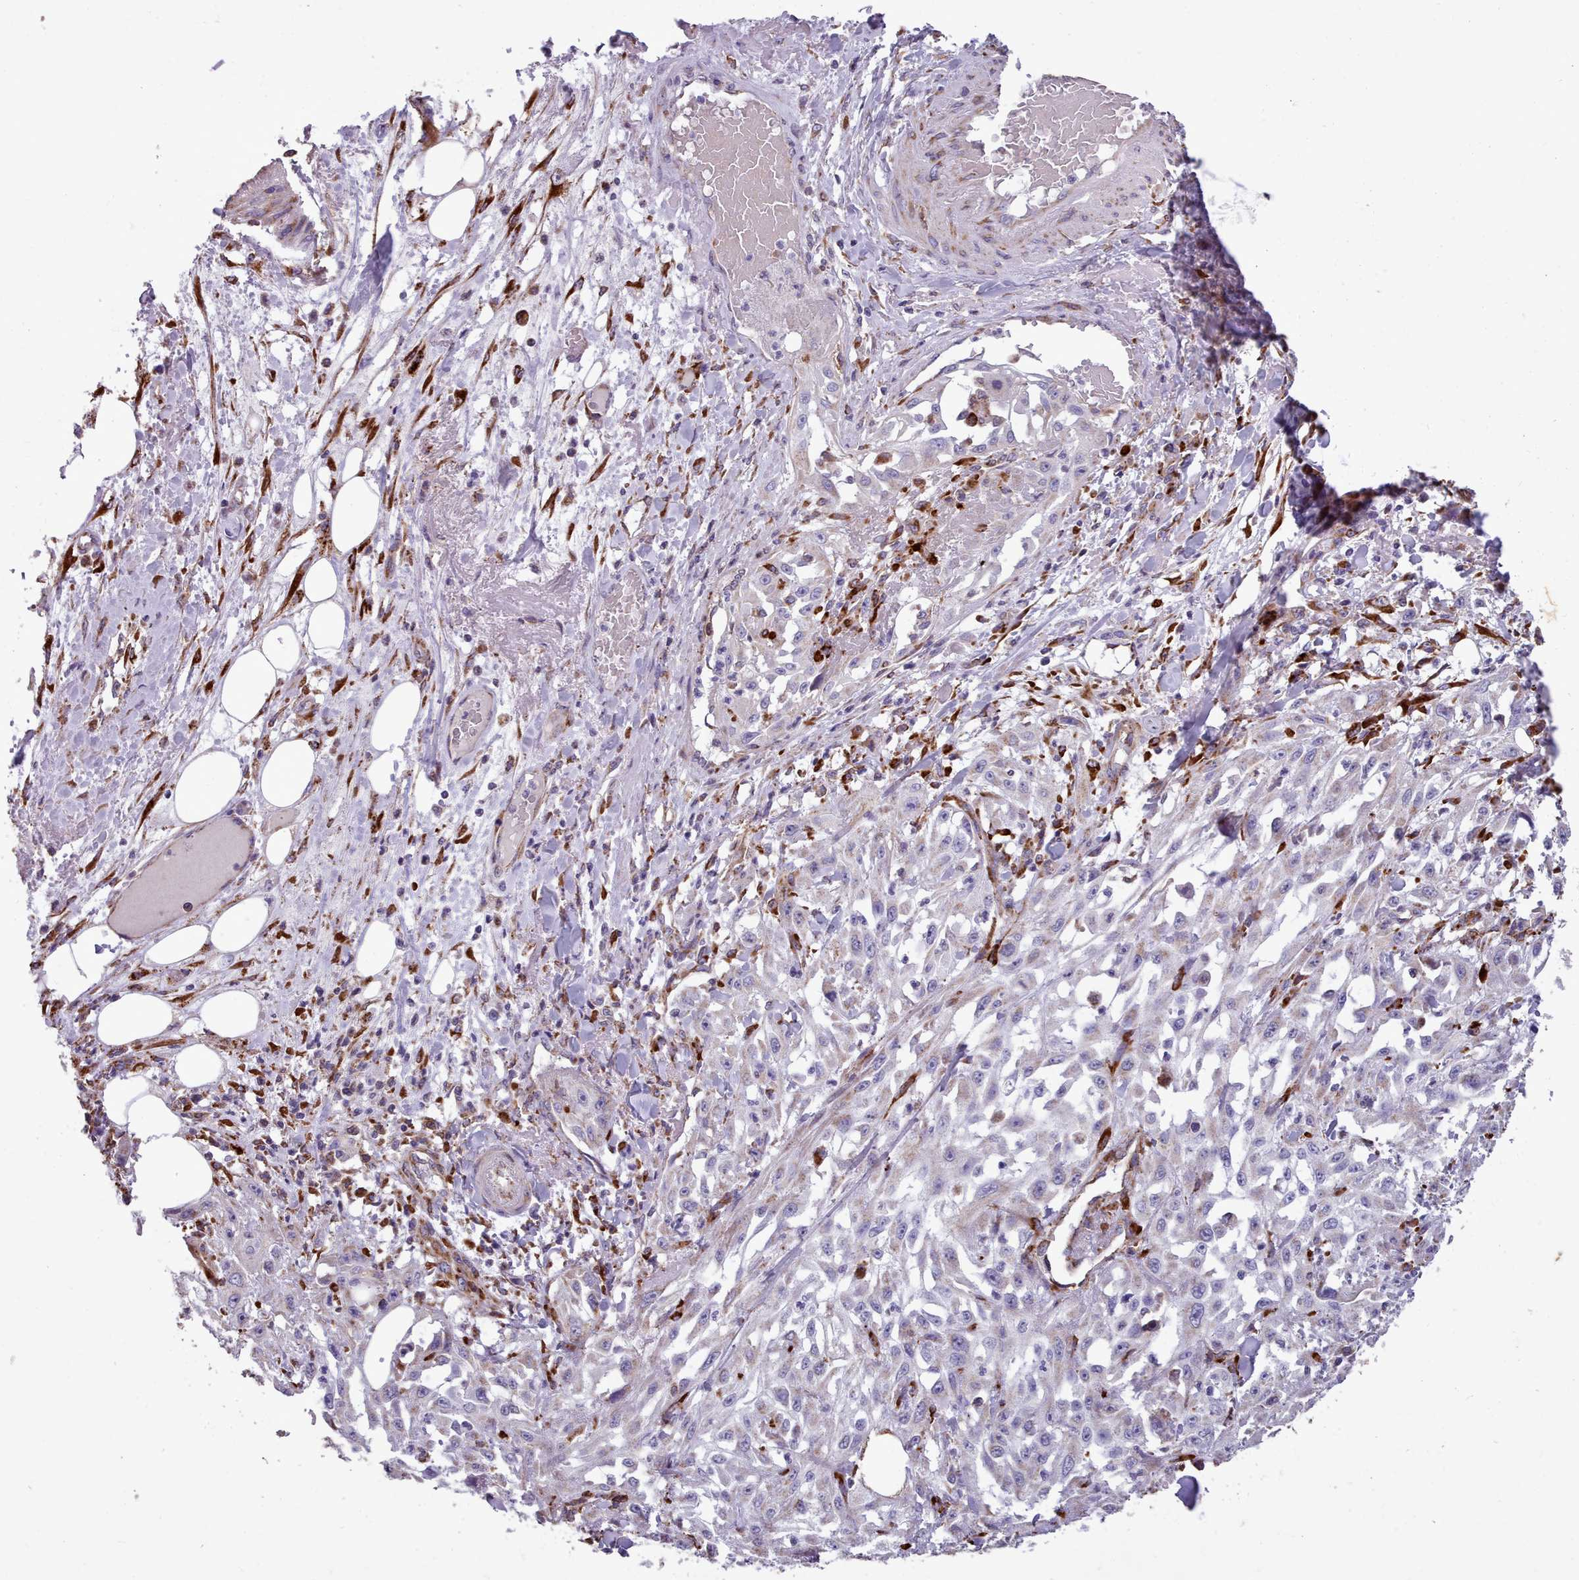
{"staining": {"intensity": "negative", "quantity": "none", "location": "none"}, "tissue": "skin cancer", "cell_type": "Tumor cells", "image_type": "cancer", "snomed": [{"axis": "morphology", "description": "Squamous cell carcinoma, NOS"}, {"axis": "morphology", "description": "Squamous cell carcinoma, metastatic, NOS"}, {"axis": "topography", "description": "Skin"}, {"axis": "topography", "description": "Lymph node"}], "caption": "The histopathology image shows no staining of tumor cells in skin cancer. (DAB immunohistochemistry (IHC) with hematoxylin counter stain).", "gene": "FKBP10", "patient": {"sex": "male", "age": 75}}